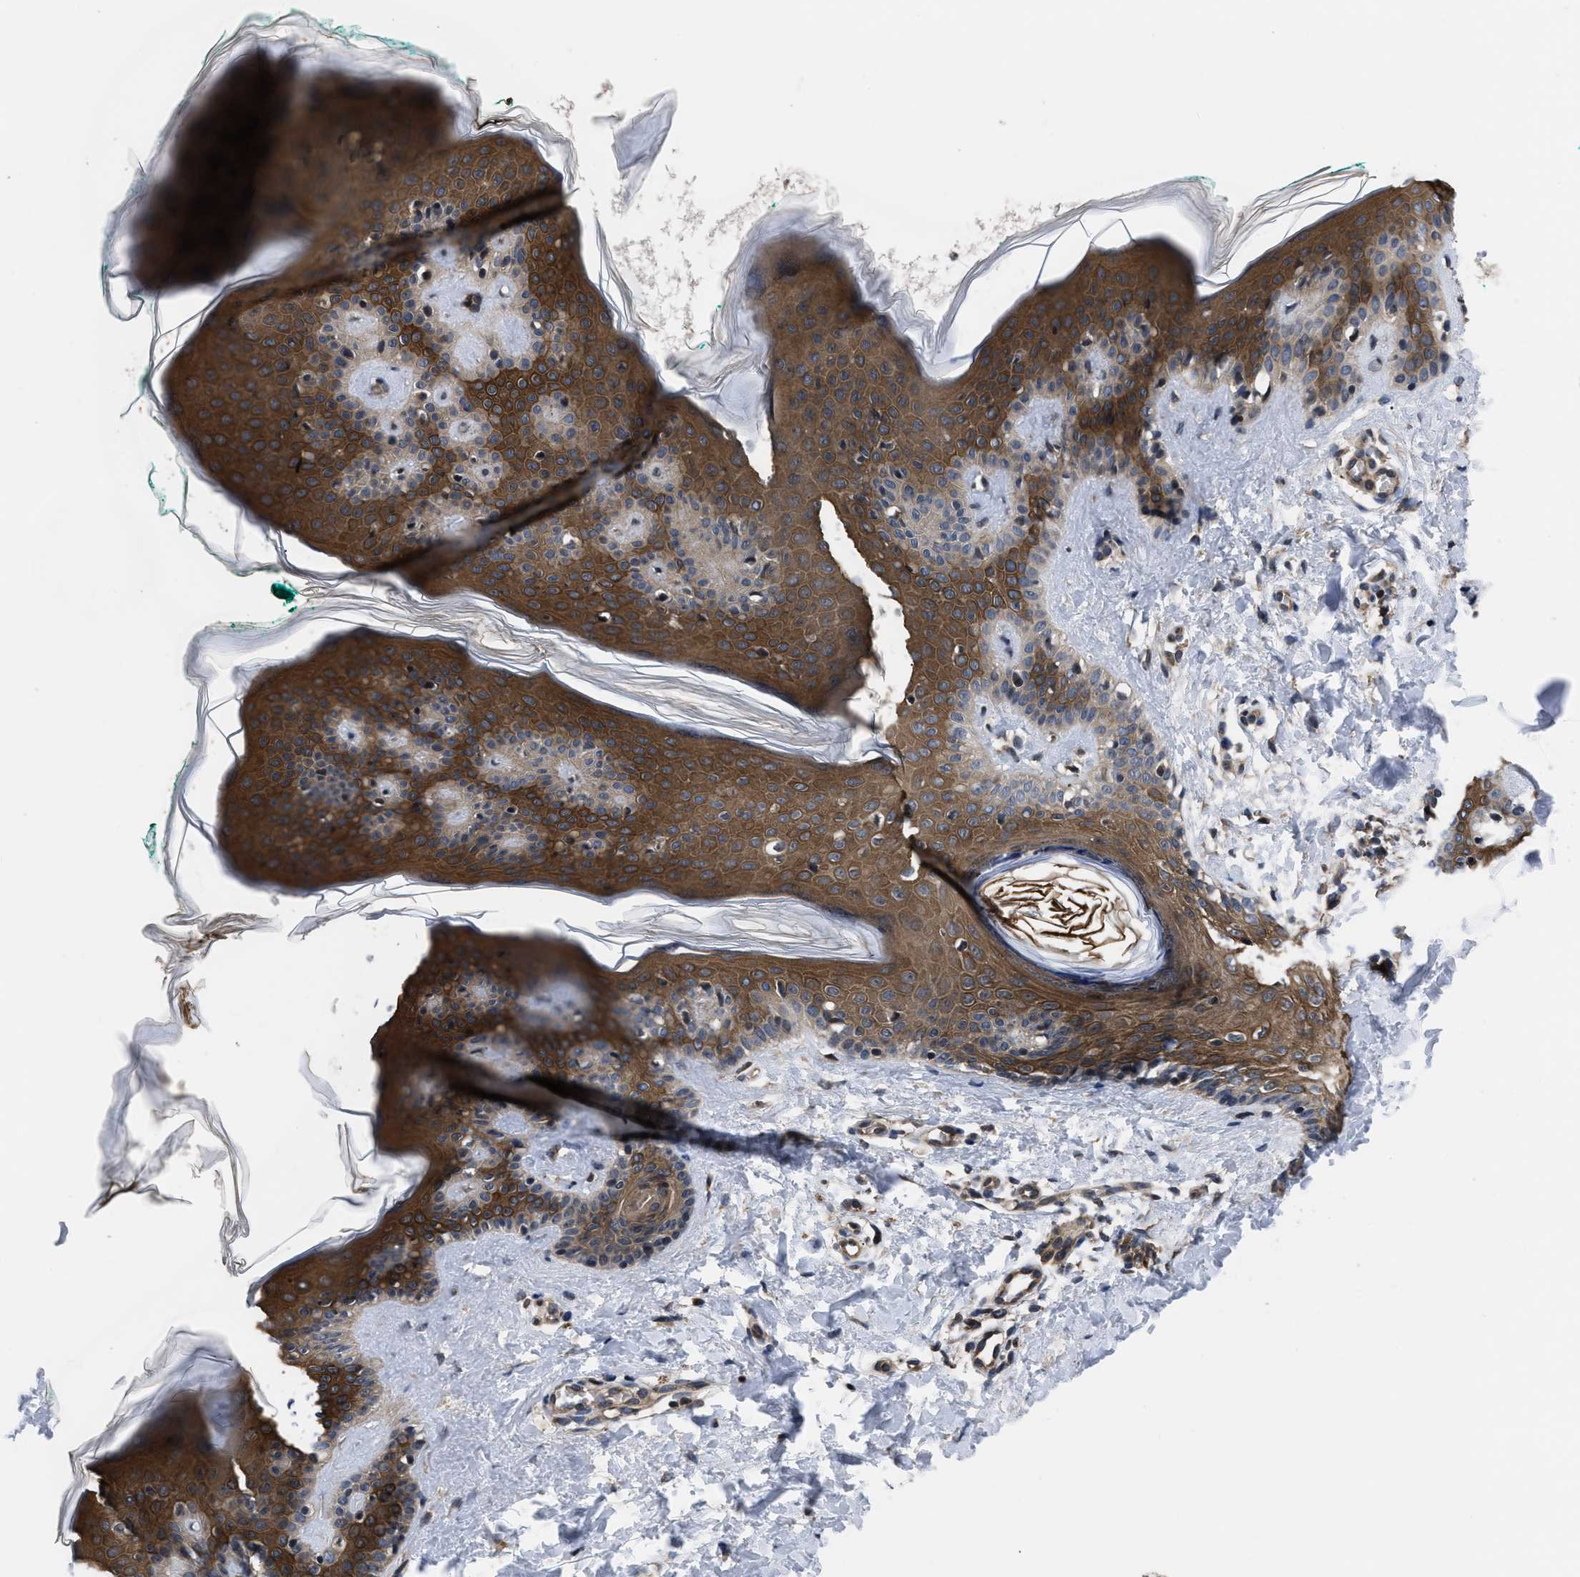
{"staining": {"intensity": "negative", "quantity": "none", "location": "none"}, "tissue": "skin", "cell_type": "Fibroblasts", "image_type": "normal", "snomed": [{"axis": "morphology", "description": "Normal tissue, NOS"}, {"axis": "topography", "description": "Skin"}], "caption": "Fibroblasts are negative for protein expression in benign human skin. (Stains: DAB immunohistochemistry with hematoxylin counter stain, Microscopy: brightfield microscopy at high magnification).", "gene": "DNAJC14", "patient": {"sex": "male", "age": 30}}